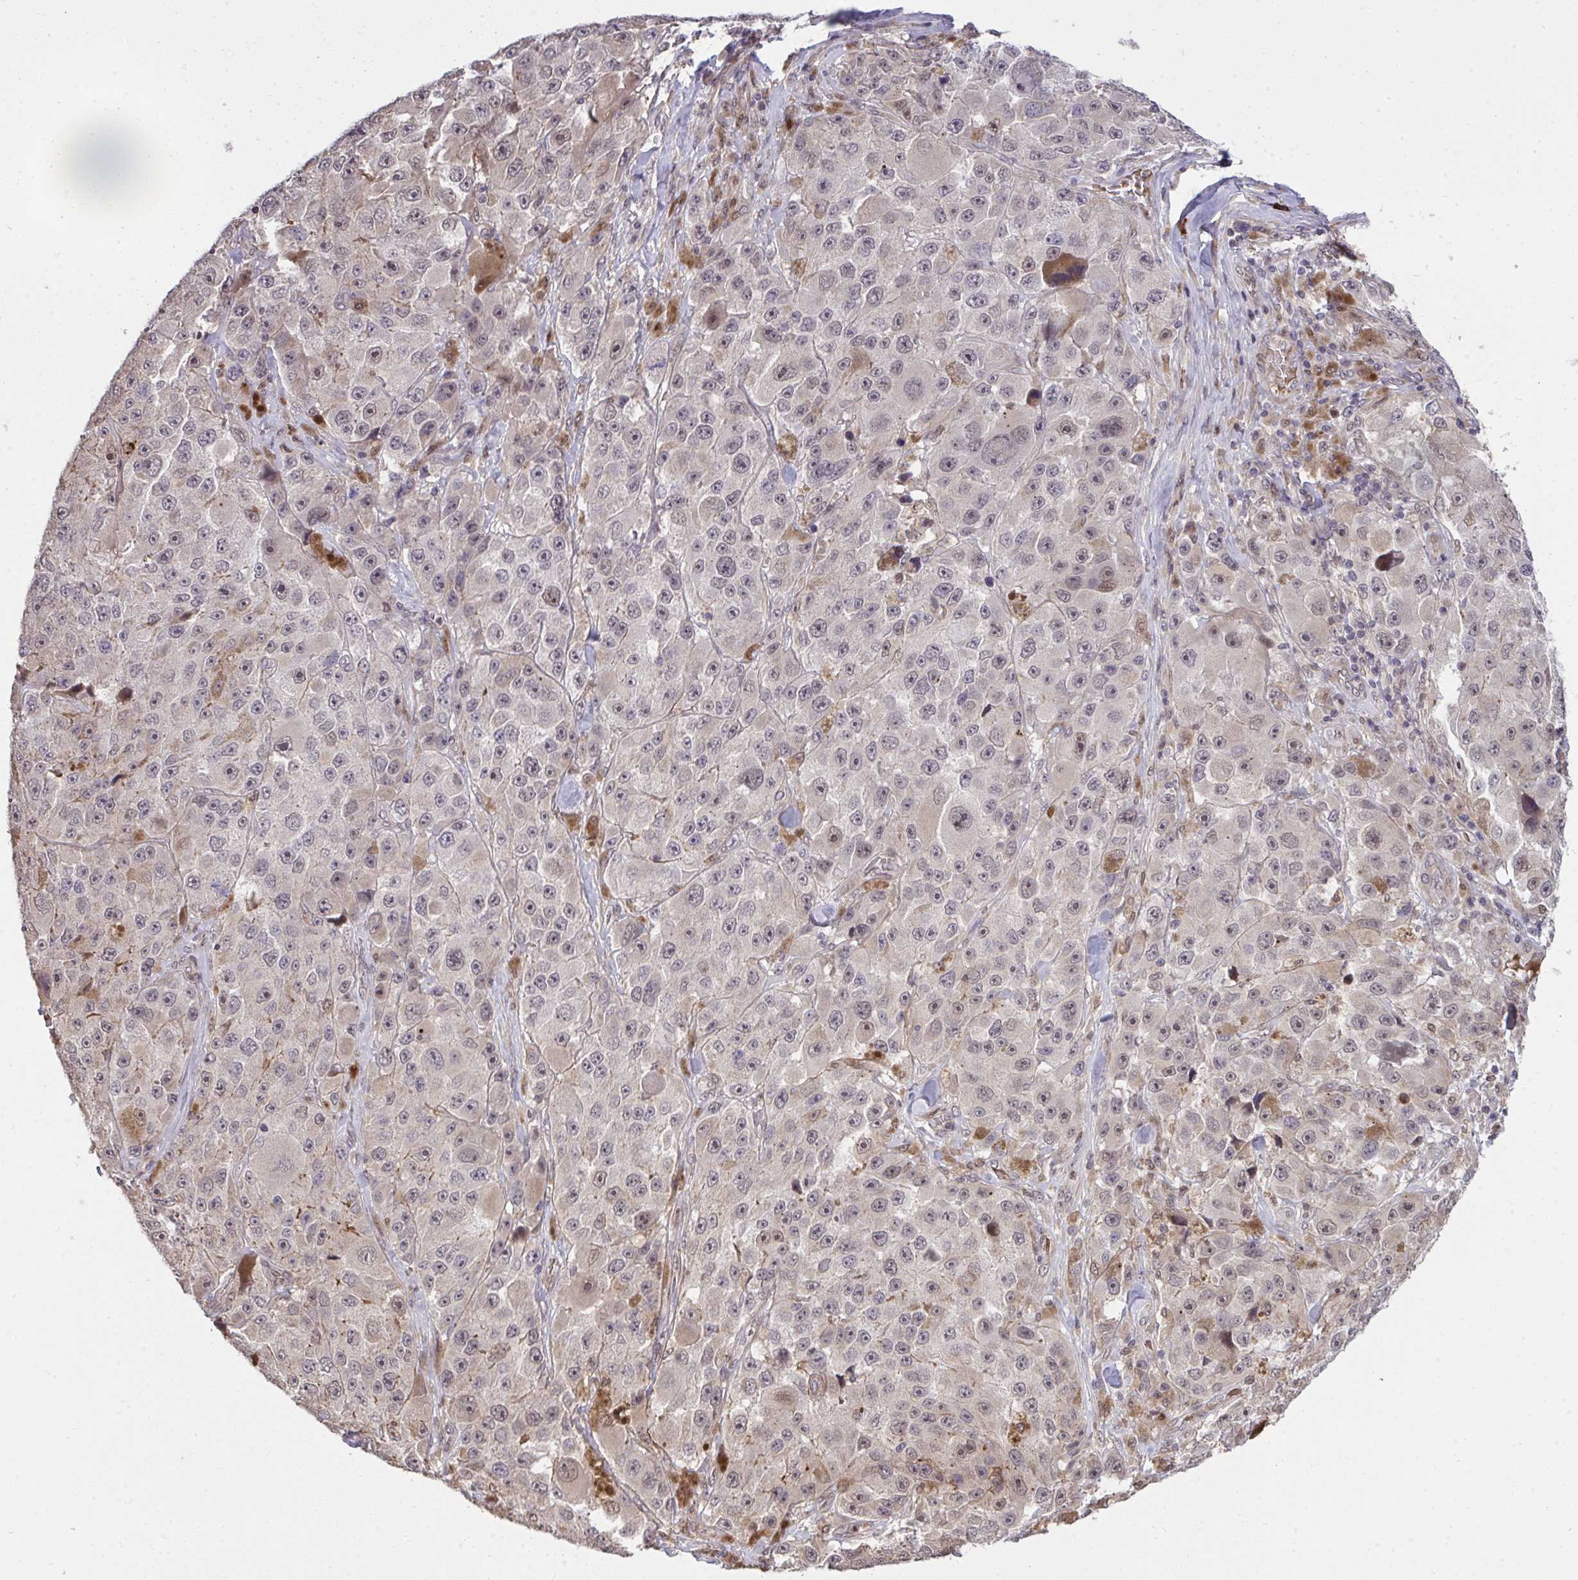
{"staining": {"intensity": "moderate", "quantity": "<25%", "location": "cytoplasmic/membranous,nuclear"}, "tissue": "melanoma", "cell_type": "Tumor cells", "image_type": "cancer", "snomed": [{"axis": "morphology", "description": "Malignant melanoma, Metastatic site"}, {"axis": "topography", "description": "Lymph node"}], "caption": "The histopathology image reveals immunohistochemical staining of malignant melanoma (metastatic site). There is moderate cytoplasmic/membranous and nuclear positivity is identified in about <25% of tumor cells.", "gene": "ZSCAN9", "patient": {"sex": "male", "age": 62}}